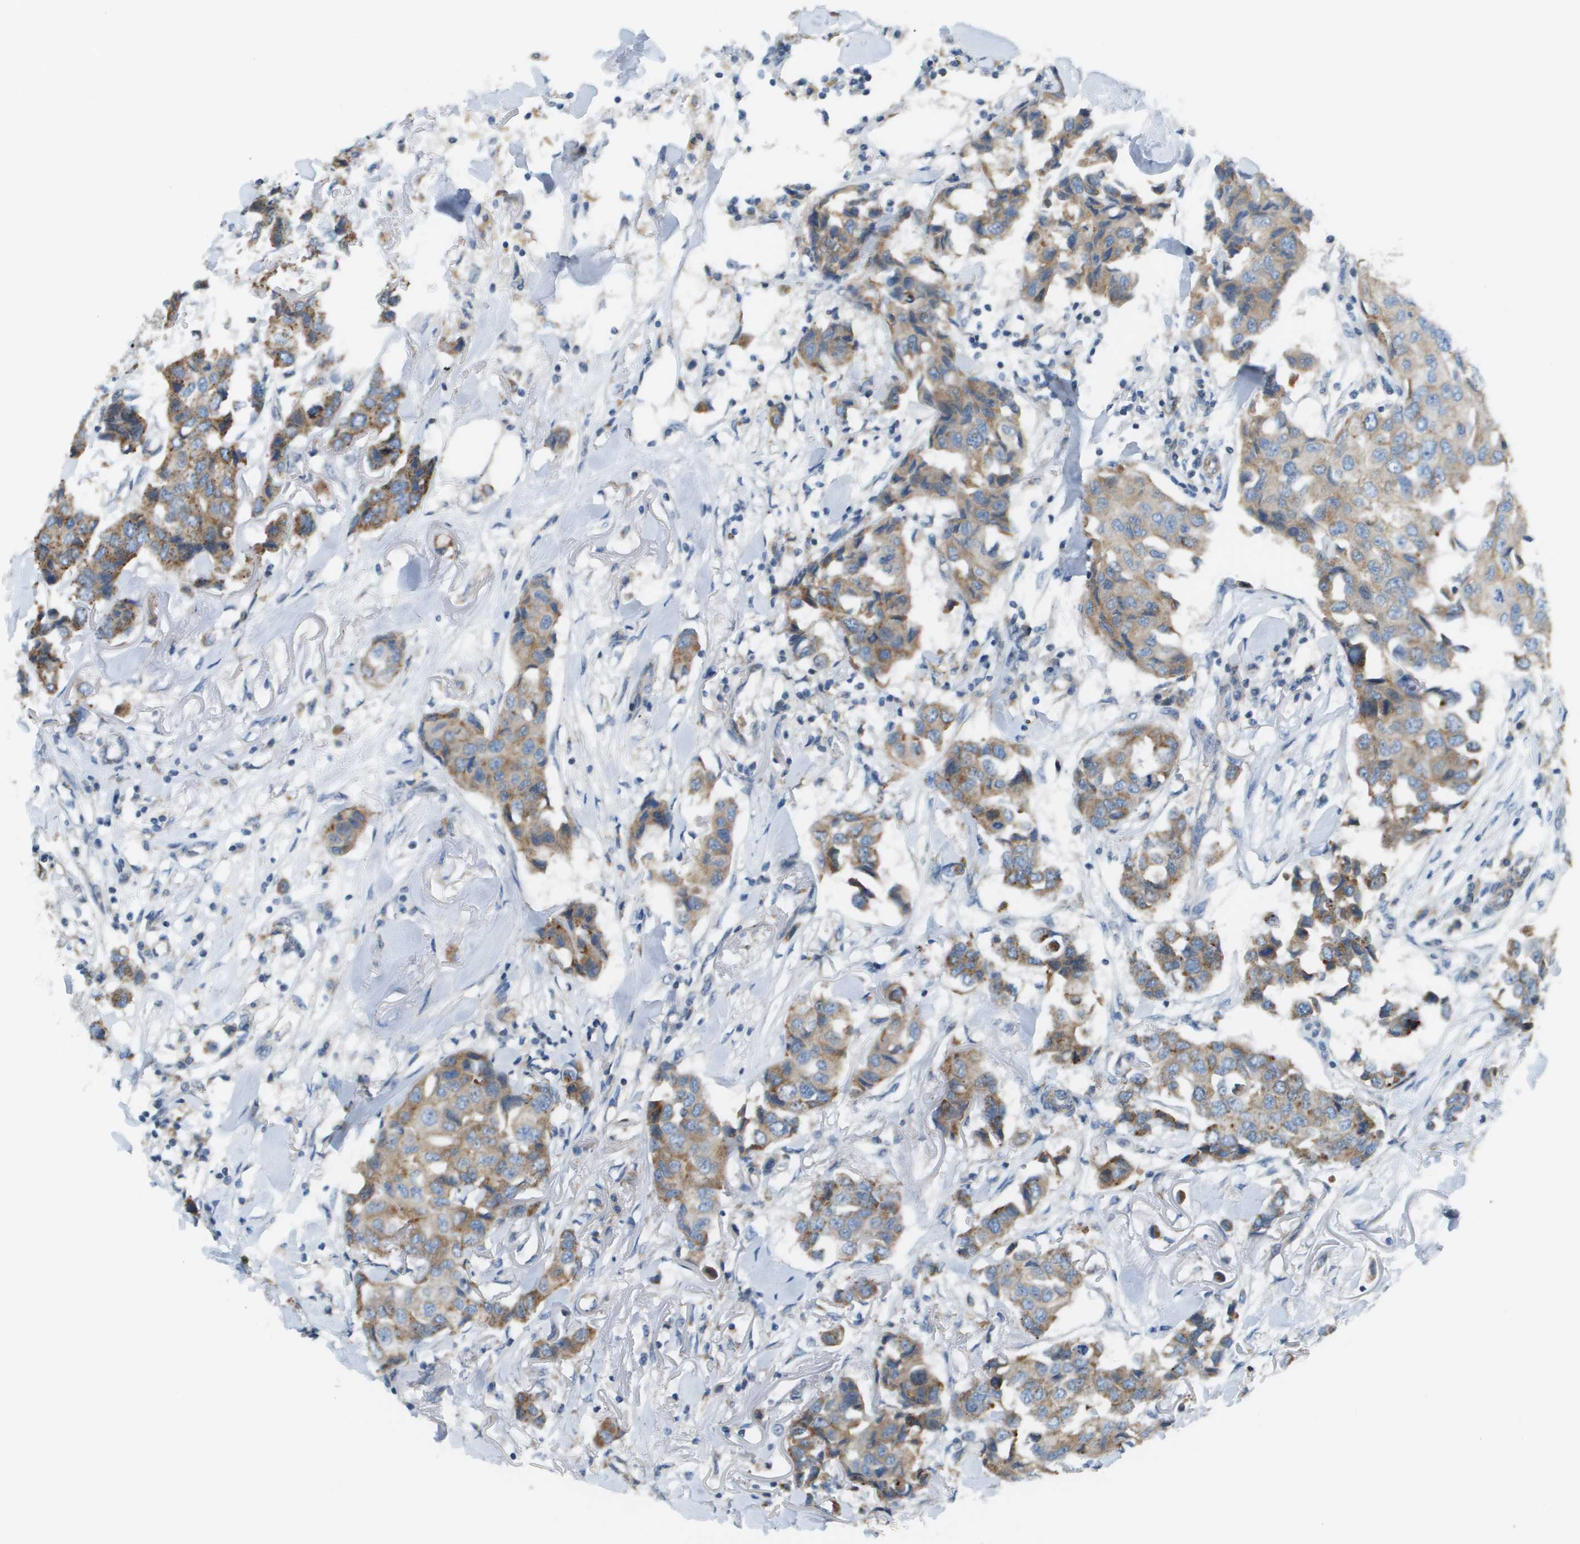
{"staining": {"intensity": "moderate", "quantity": ">75%", "location": "cytoplasmic/membranous"}, "tissue": "breast cancer", "cell_type": "Tumor cells", "image_type": "cancer", "snomed": [{"axis": "morphology", "description": "Duct carcinoma"}, {"axis": "topography", "description": "Breast"}], "caption": "Breast cancer stained for a protein demonstrates moderate cytoplasmic/membranous positivity in tumor cells.", "gene": "MYH11", "patient": {"sex": "female", "age": 80}}